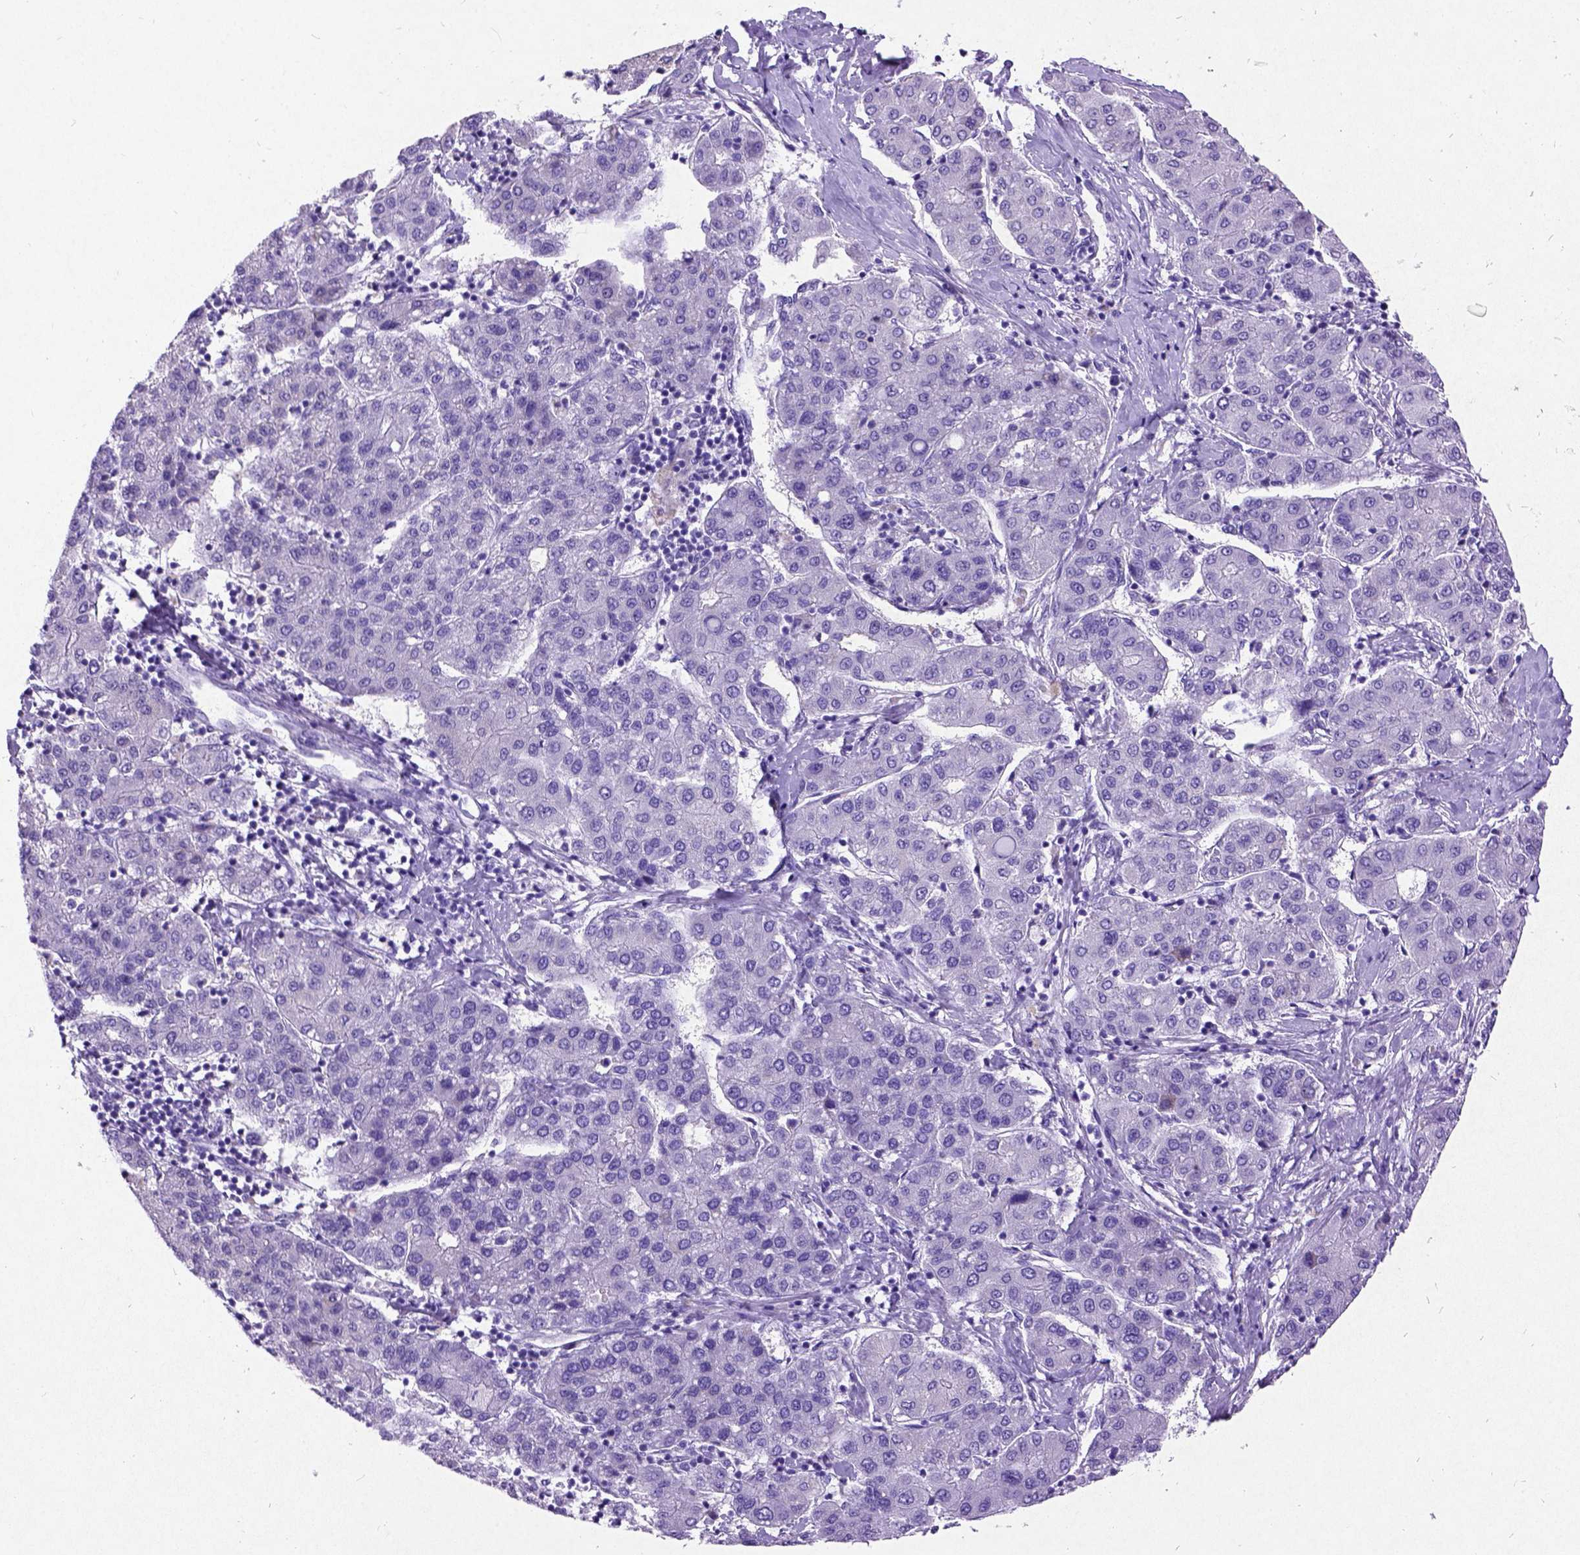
{"staining": {"intensity": "negative", "quantity": "none", "location": "none"}, "tissue": "liver cancer", "cell_type": "Tumor cells", "image_type": "cancer", "snomed": [{"axis": "morphology", "description": "Carcinoma, Hepatocellular, NOS"}, {"axis": "topography", "description": "Liver"}], "caption": "A photomicrograph of hepatocellular carcinoma (liver) stained for a protein reveals no brown staining in tumor cells.", "gene": "NEUROD4", "patient": {"sex": "male", "age": 65}}